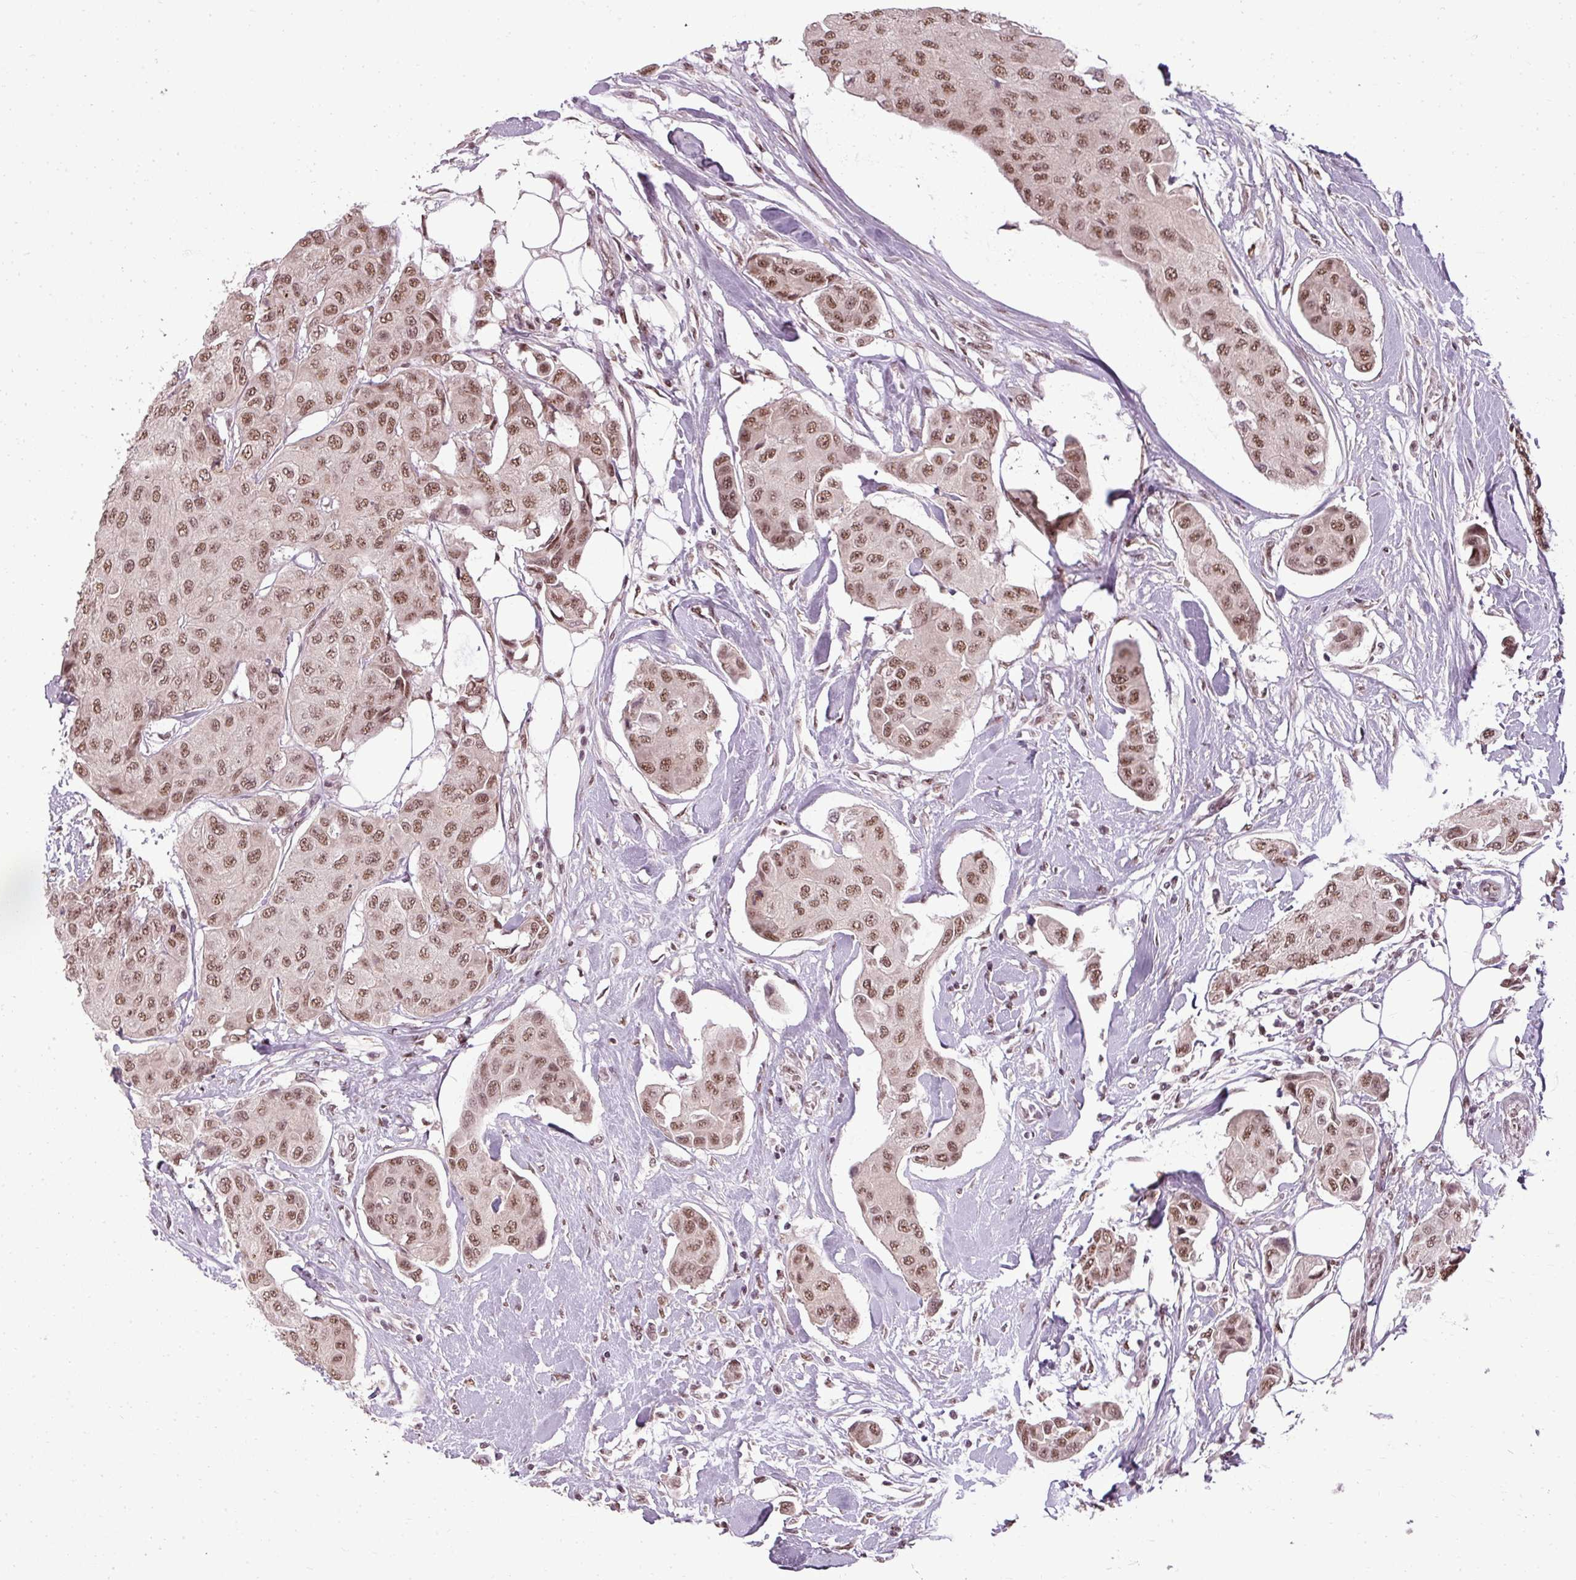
{"staining": {"intensity": "moderate", "quantity": ">75%", "location": "nuclear"}, "tissue": "breast cancer", "cell_type": "Tumor cells", "image_type": "cancer", "snomed": [{"axis": "morphology", "description": "Duct carcinoma"}, {"axis": "topography", "description": "Breast"}, {"axis": "topography", "description": "Lymph node"}], "caption": "Immunohistochemical staining of human breast infiltrating ductal carcinoma reveals medium levels of moderate nuclear protein positivity in about >75% of tumor cells.", "gene": "BCAS3", "patient": {"sex": "female", "age": 80}}